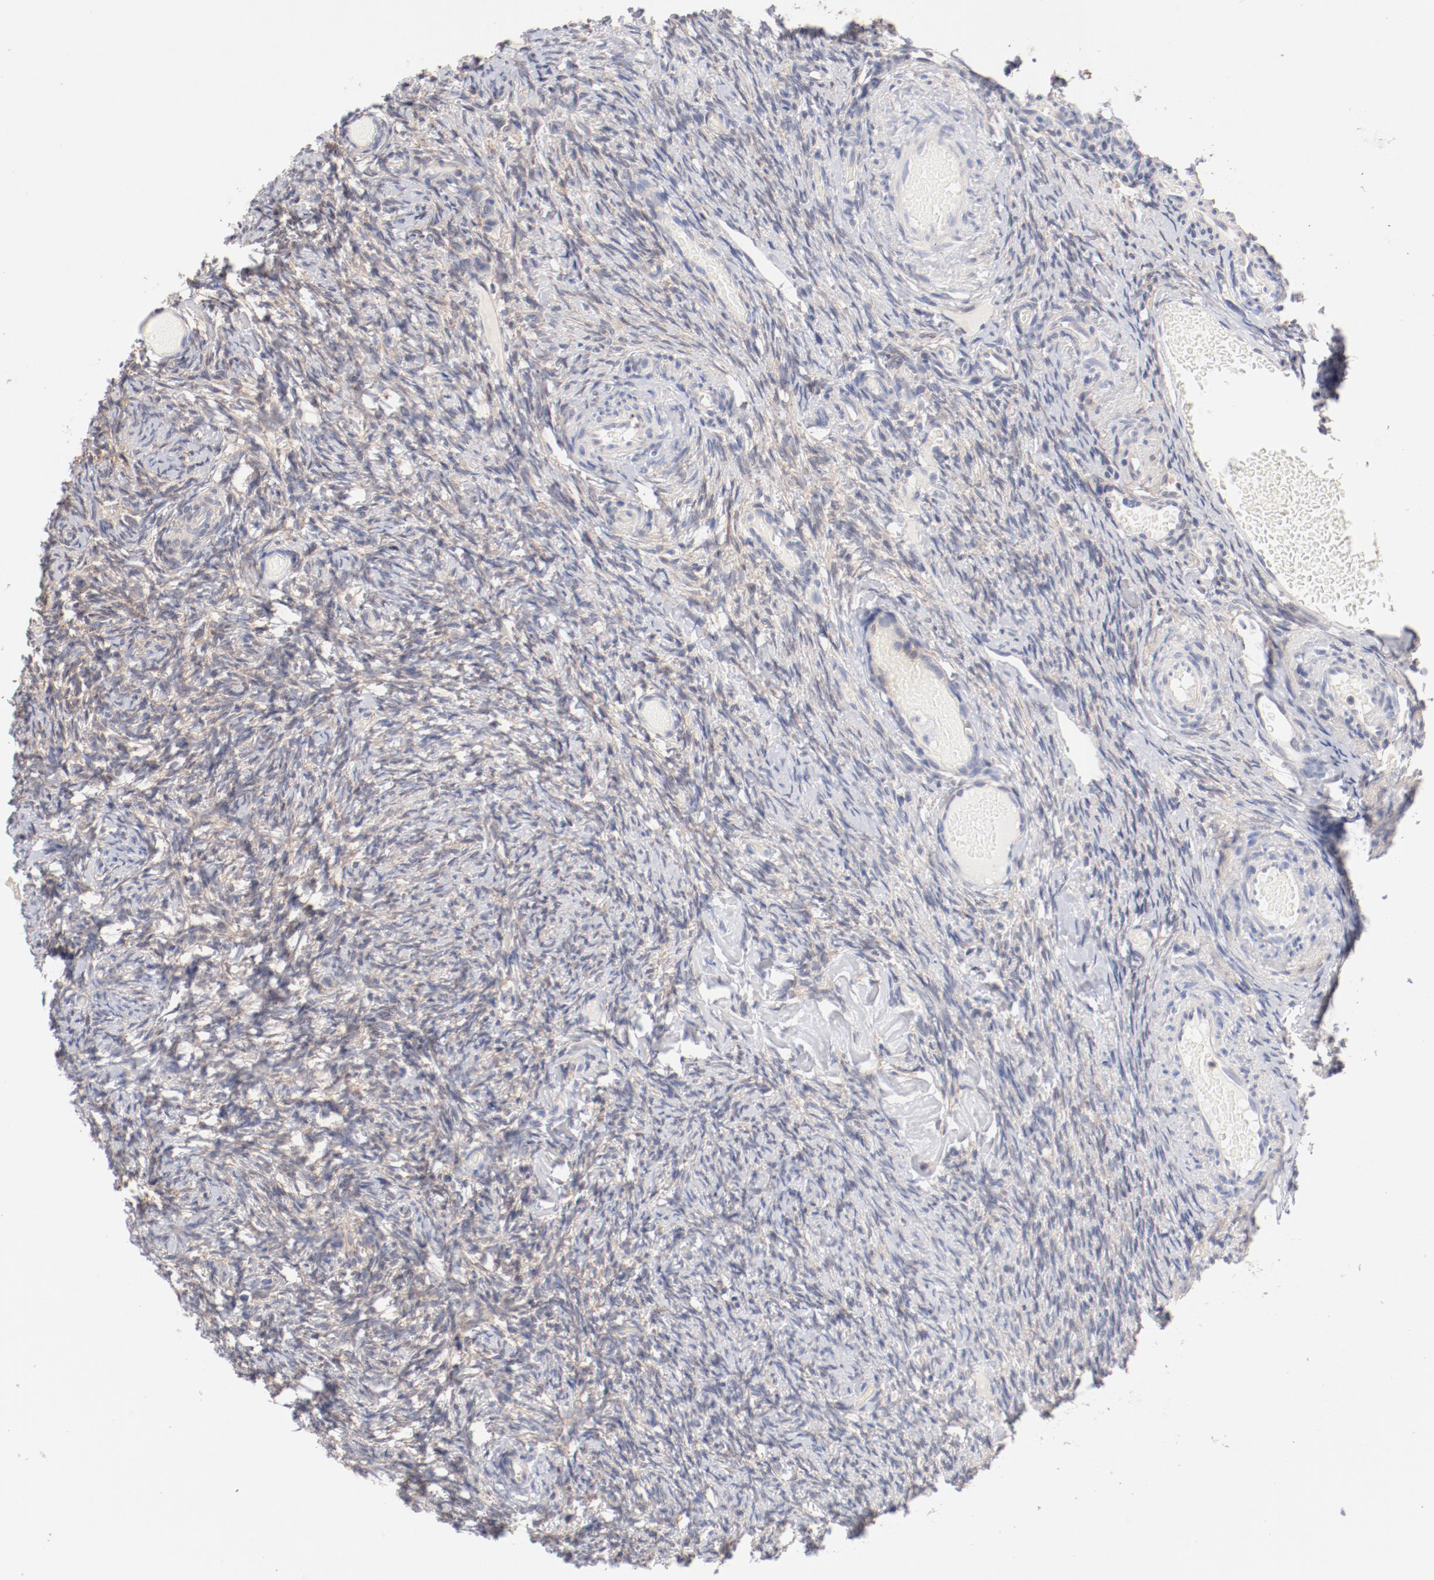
{"staining": {"intensity": "weak", "quantity": "<25%", "location": "cytoplasmic/membranous"}, "tissue": "ovary", "cell_type": "Ovarian stroma cells", "image_type": "normal", "snomed": [{"axis": "morphology", "description": "Normal tissue, NOS"}, {"axis": "topography", "description": "Ovary"}], "caption": "This is a histopathology image of immunohistochemistry (IHC) staining of unremarkable ovary, which shows no positivity in ovarian stroma cells.", "gene": "SETD3", "patient": {"sex": "female", "age": 60}}